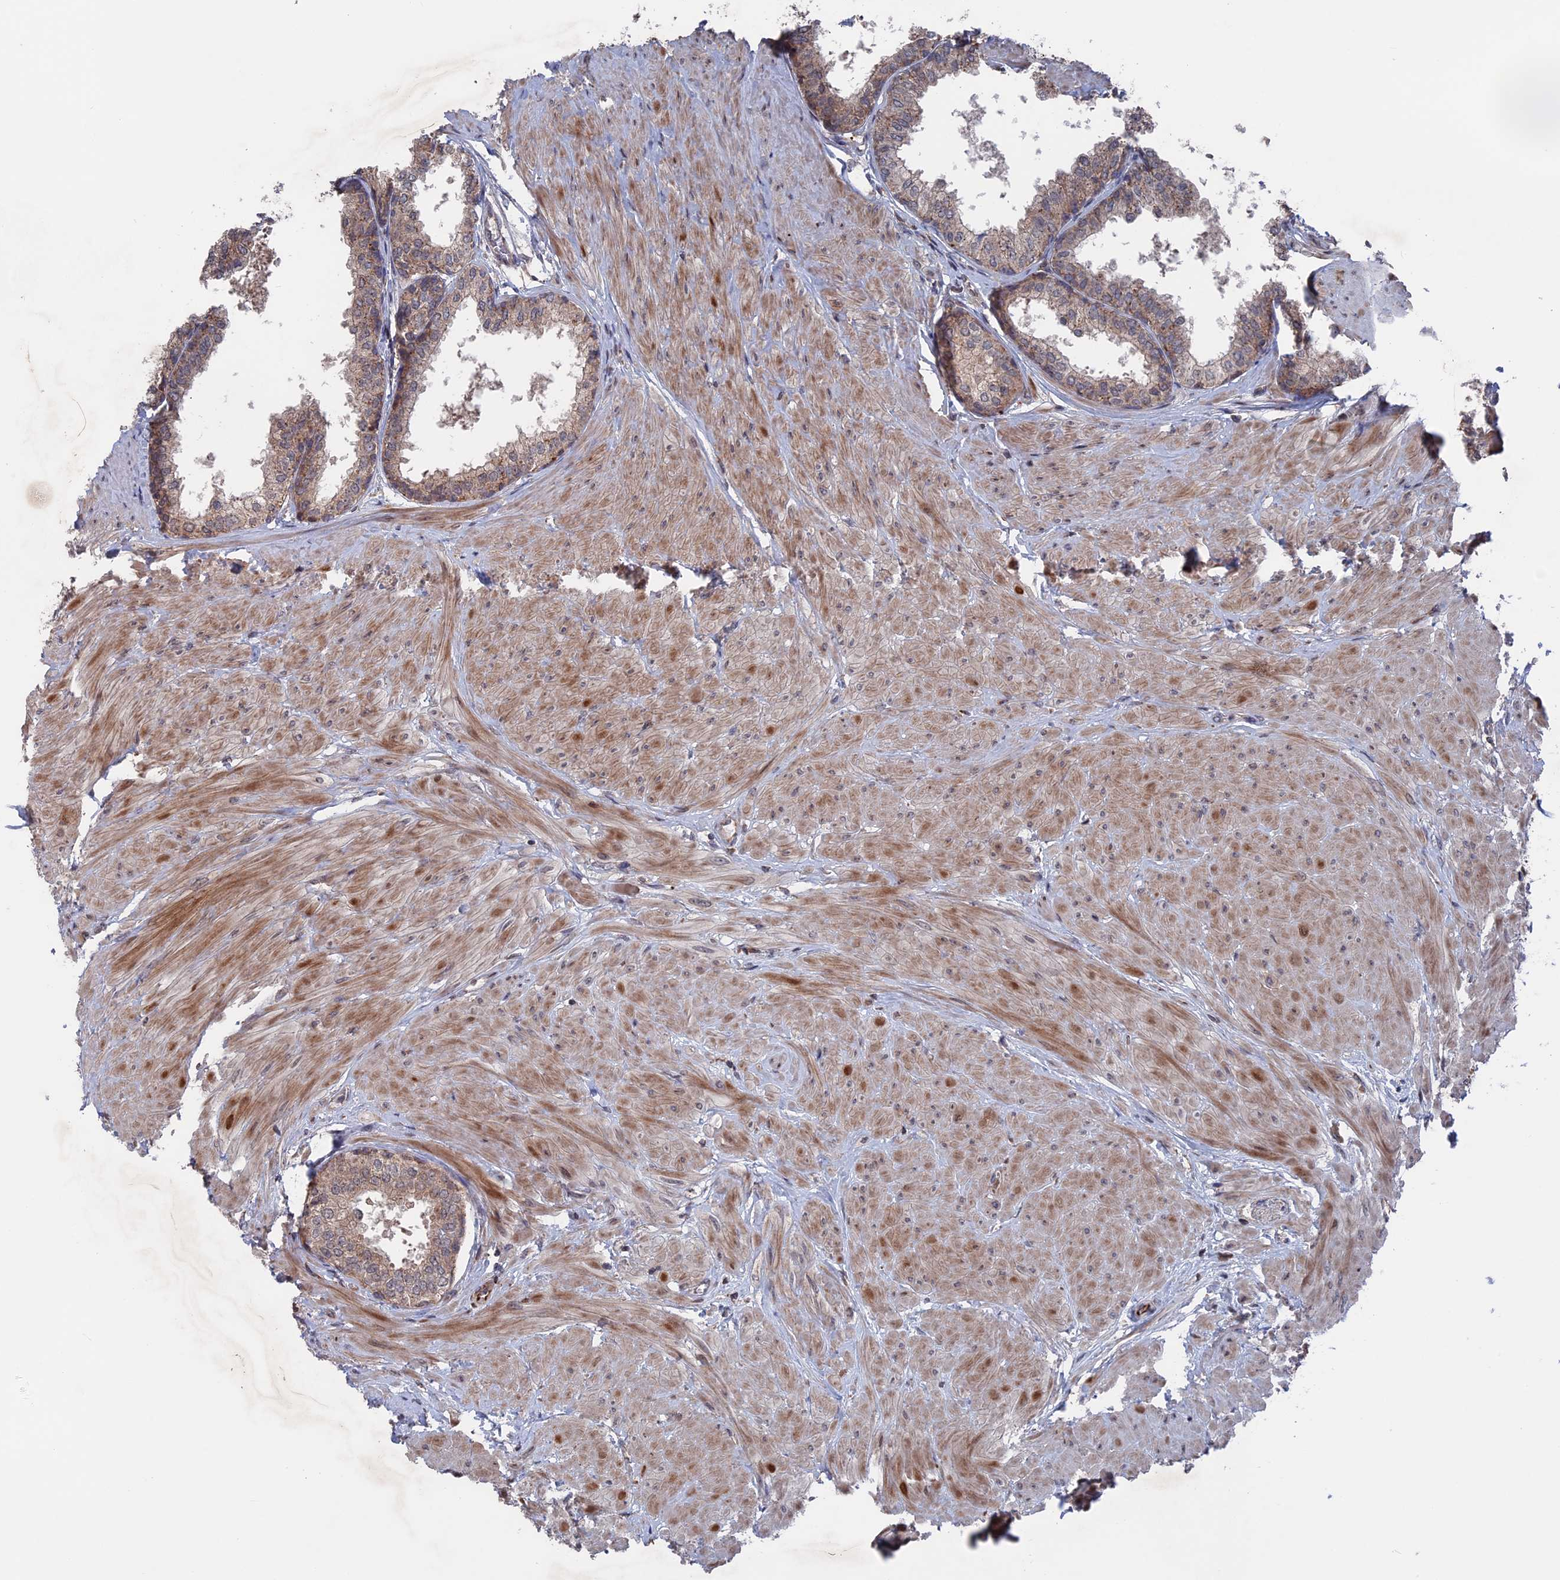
{"staining": {"intensity": "weak", "quantity": ">75%", "location": "cytoplasmic/membranous"}, "tissue": "prostate", "cell_type": "Glandular cells", "image_type": "normal", "snomed": [{"axis": "morphology", "description": "Normal tissue, NOS"}, {"axis": "topography", "description": "Prostate"}], "caption": "This micrograph exhibits immunohistochemistry staining of normal human prostate, with low weak cytoplasmic/membranous staining in about >75% of glandular cells.", "gene": "PLA2G15", "patient": {"sex": "male", "age": 48}}